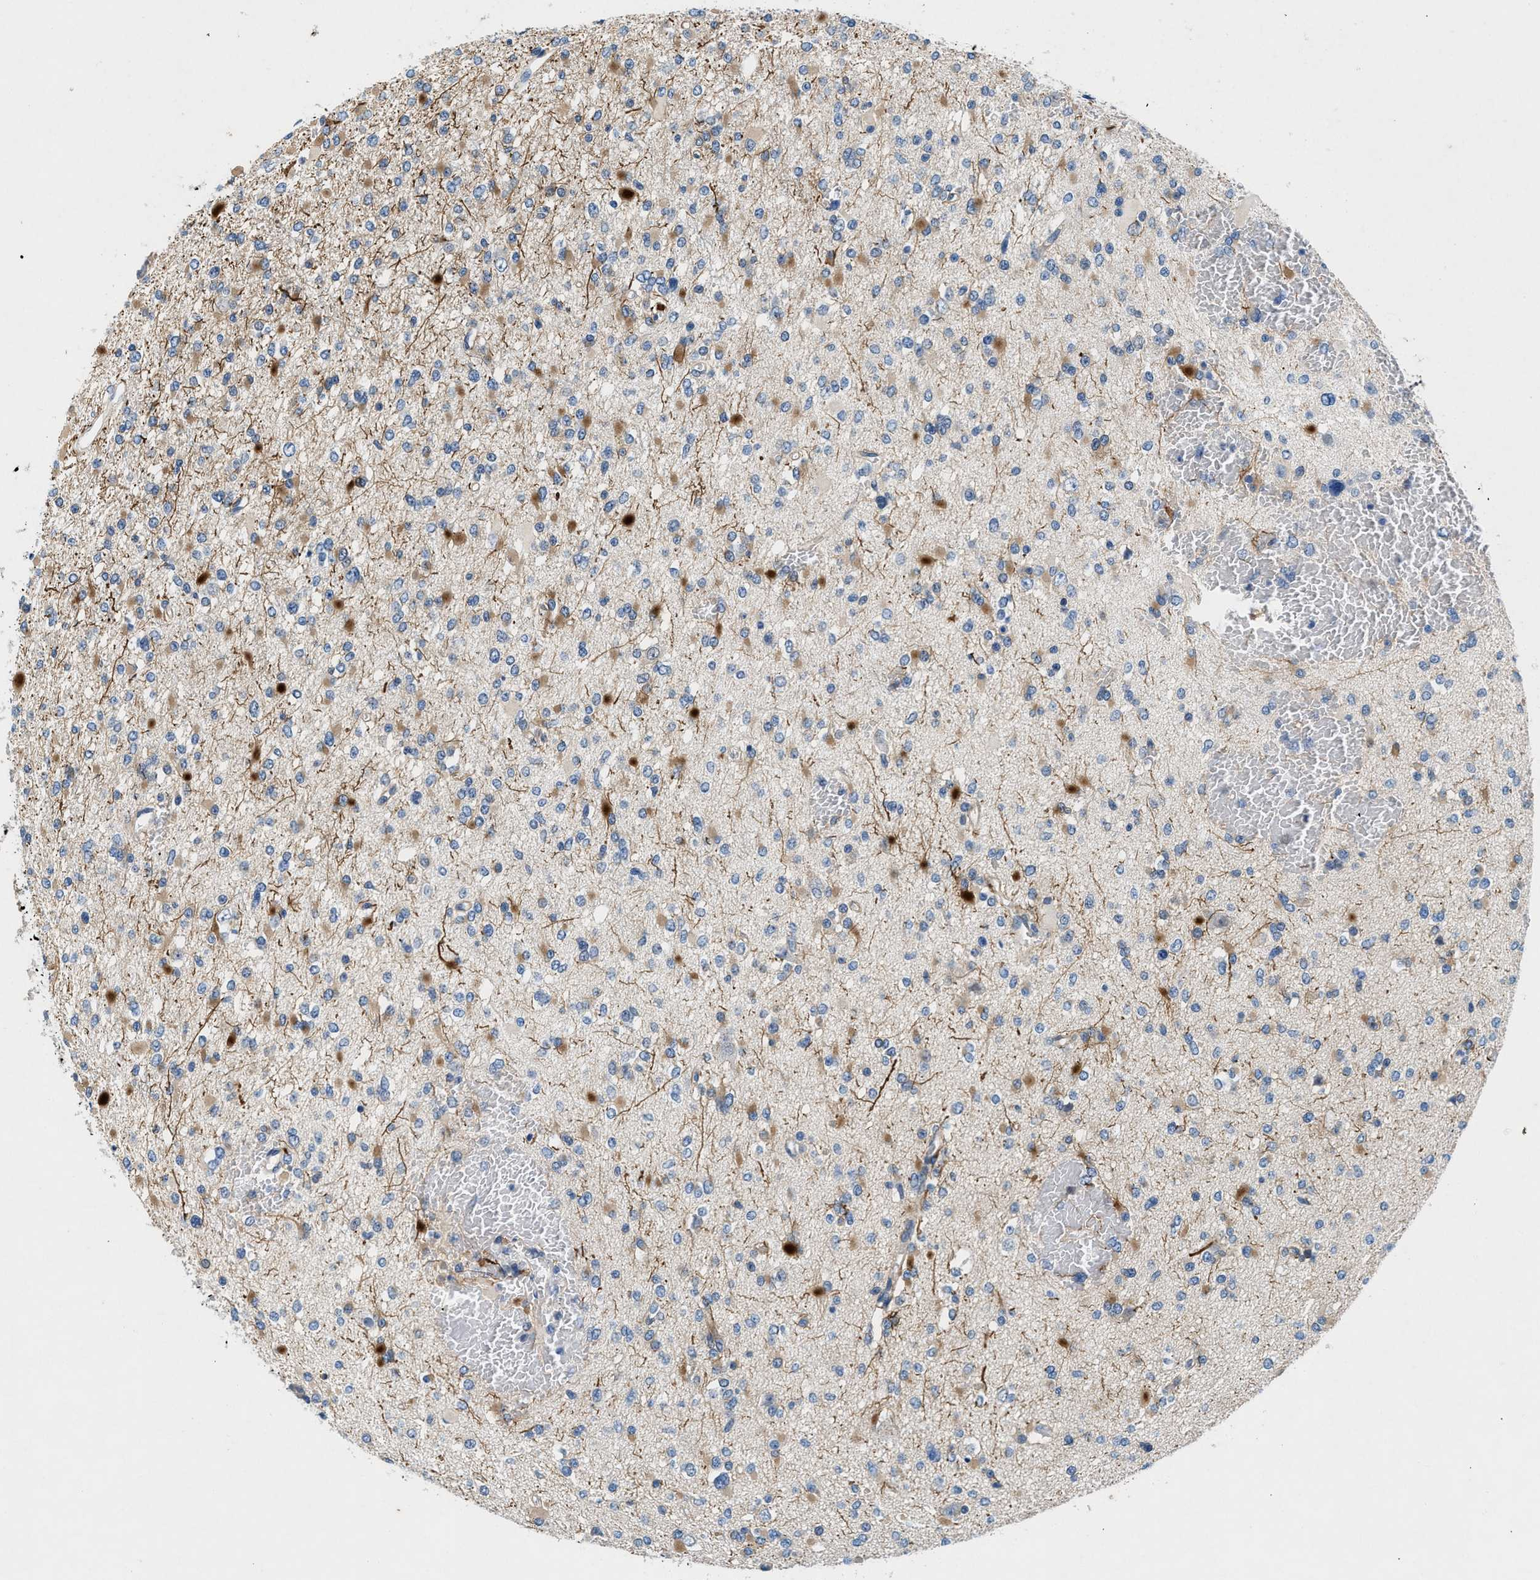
{"staining": {"intensity": "moderate", "quantity": "<25%", "location": "cytoplasmic/membranous"}, "tissue": "glioma", "cell_type": "Tumor cells", "image_type": "cancer", "snomed": [{"axis": "morphology", "description": "Glioma, malignant, Low grade"}, {"axis": "topography", "description": "Brain"}], "caption": "Brown immunohistochemical staining in malignant glioma (low-grade) shows moderate cytoplasmic/membranous staining in about <25% of tumor cells.", "gene": "COPS2", "patient": {"sex": "female", "age": 22}}